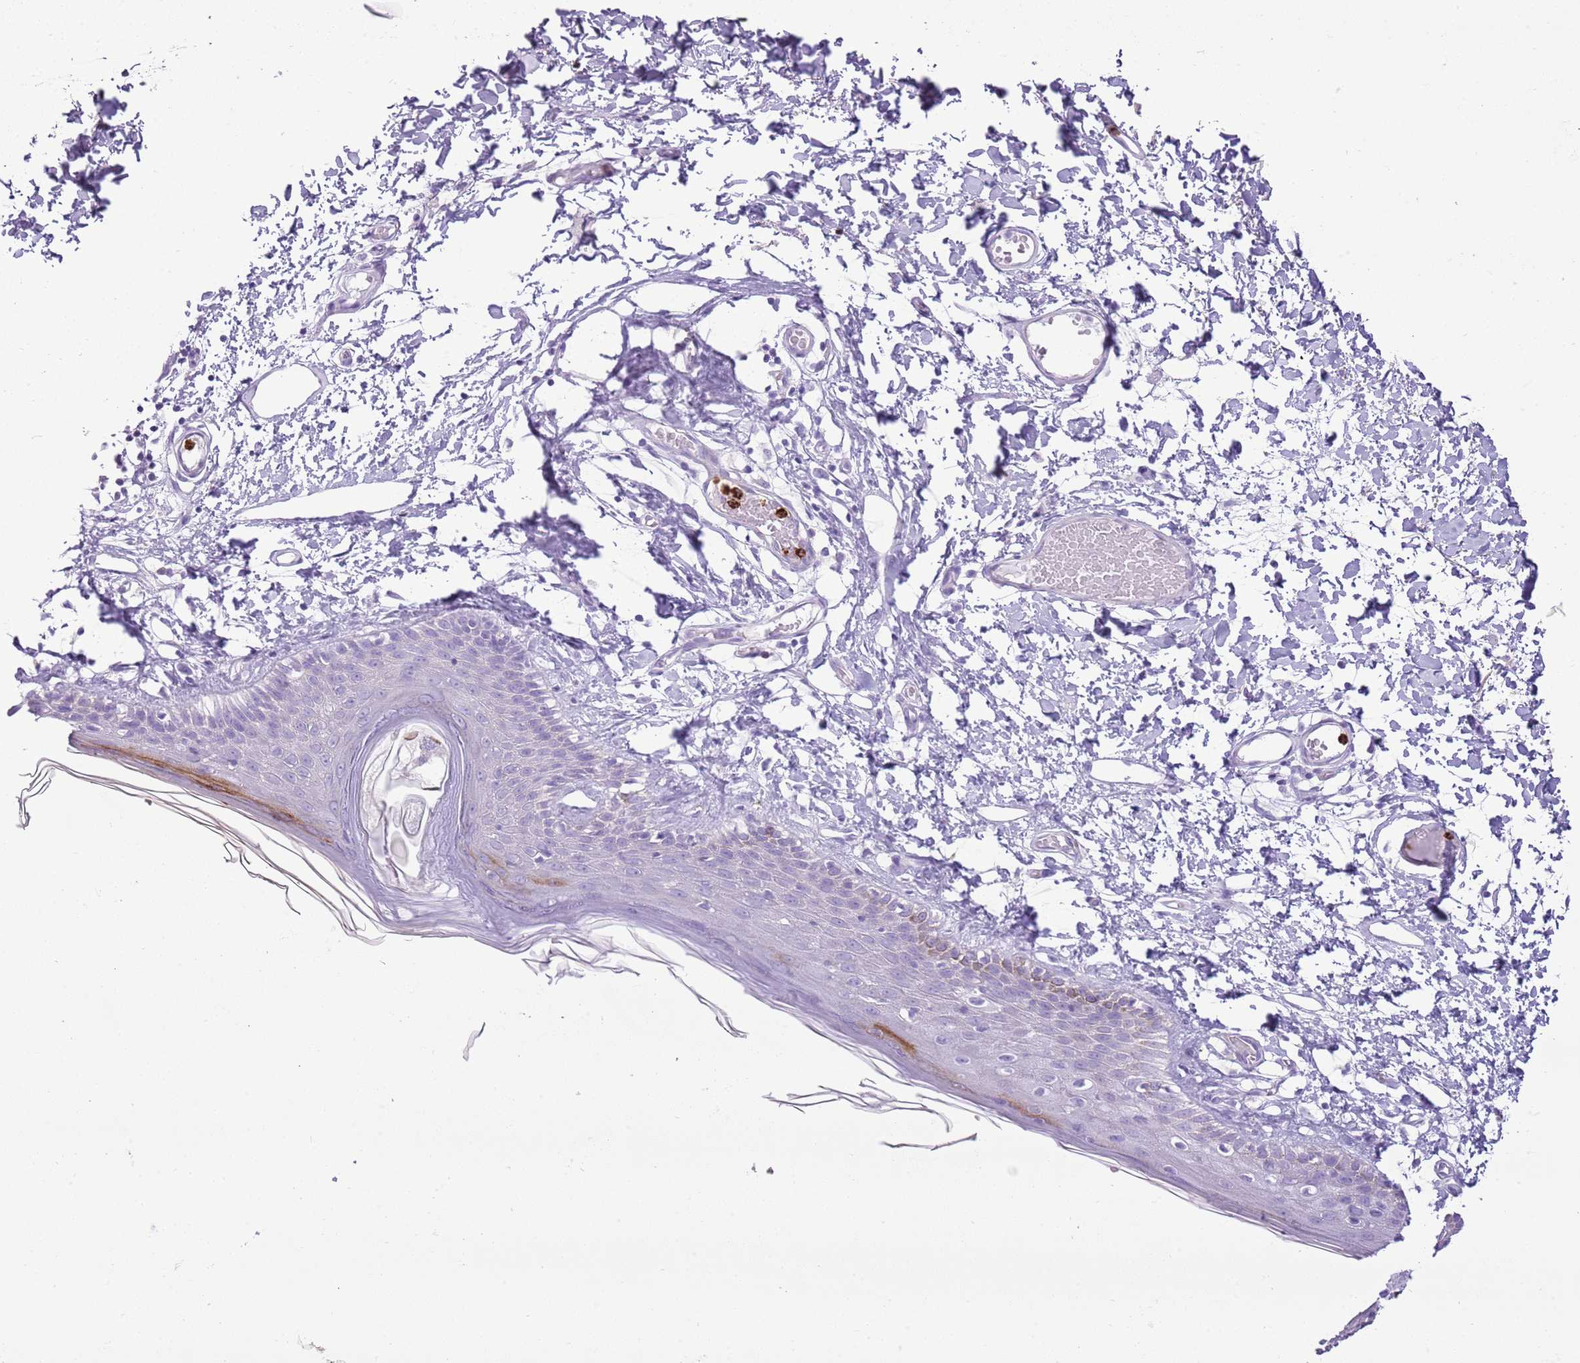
{"staining": {"intensity": "weak", "quantity": "<25%", "location": "cytoplasmic/membranous"}, "tissue": "skin", "cell_type": "Epidermal cells", "image_type": "normal", "snomed": [{"axis": "morphology", "description": "Normal tissue, NOS"}, {"axis": "topography", "description": "Adipose tissue"}, {"axis": "topography", "description": "Vascular tissue"}, {"axis": "topography", "description": "Vulva"}, {"axis": "topography", "description": "Peripheral nerve tissue"}], "caption": "An immunohistochemistry photomicrograph of normal skin is shown. There is no staining in epidermal cells of skin.", "gene": "CD177", "patient": {"sex": "female", "age": 86}}